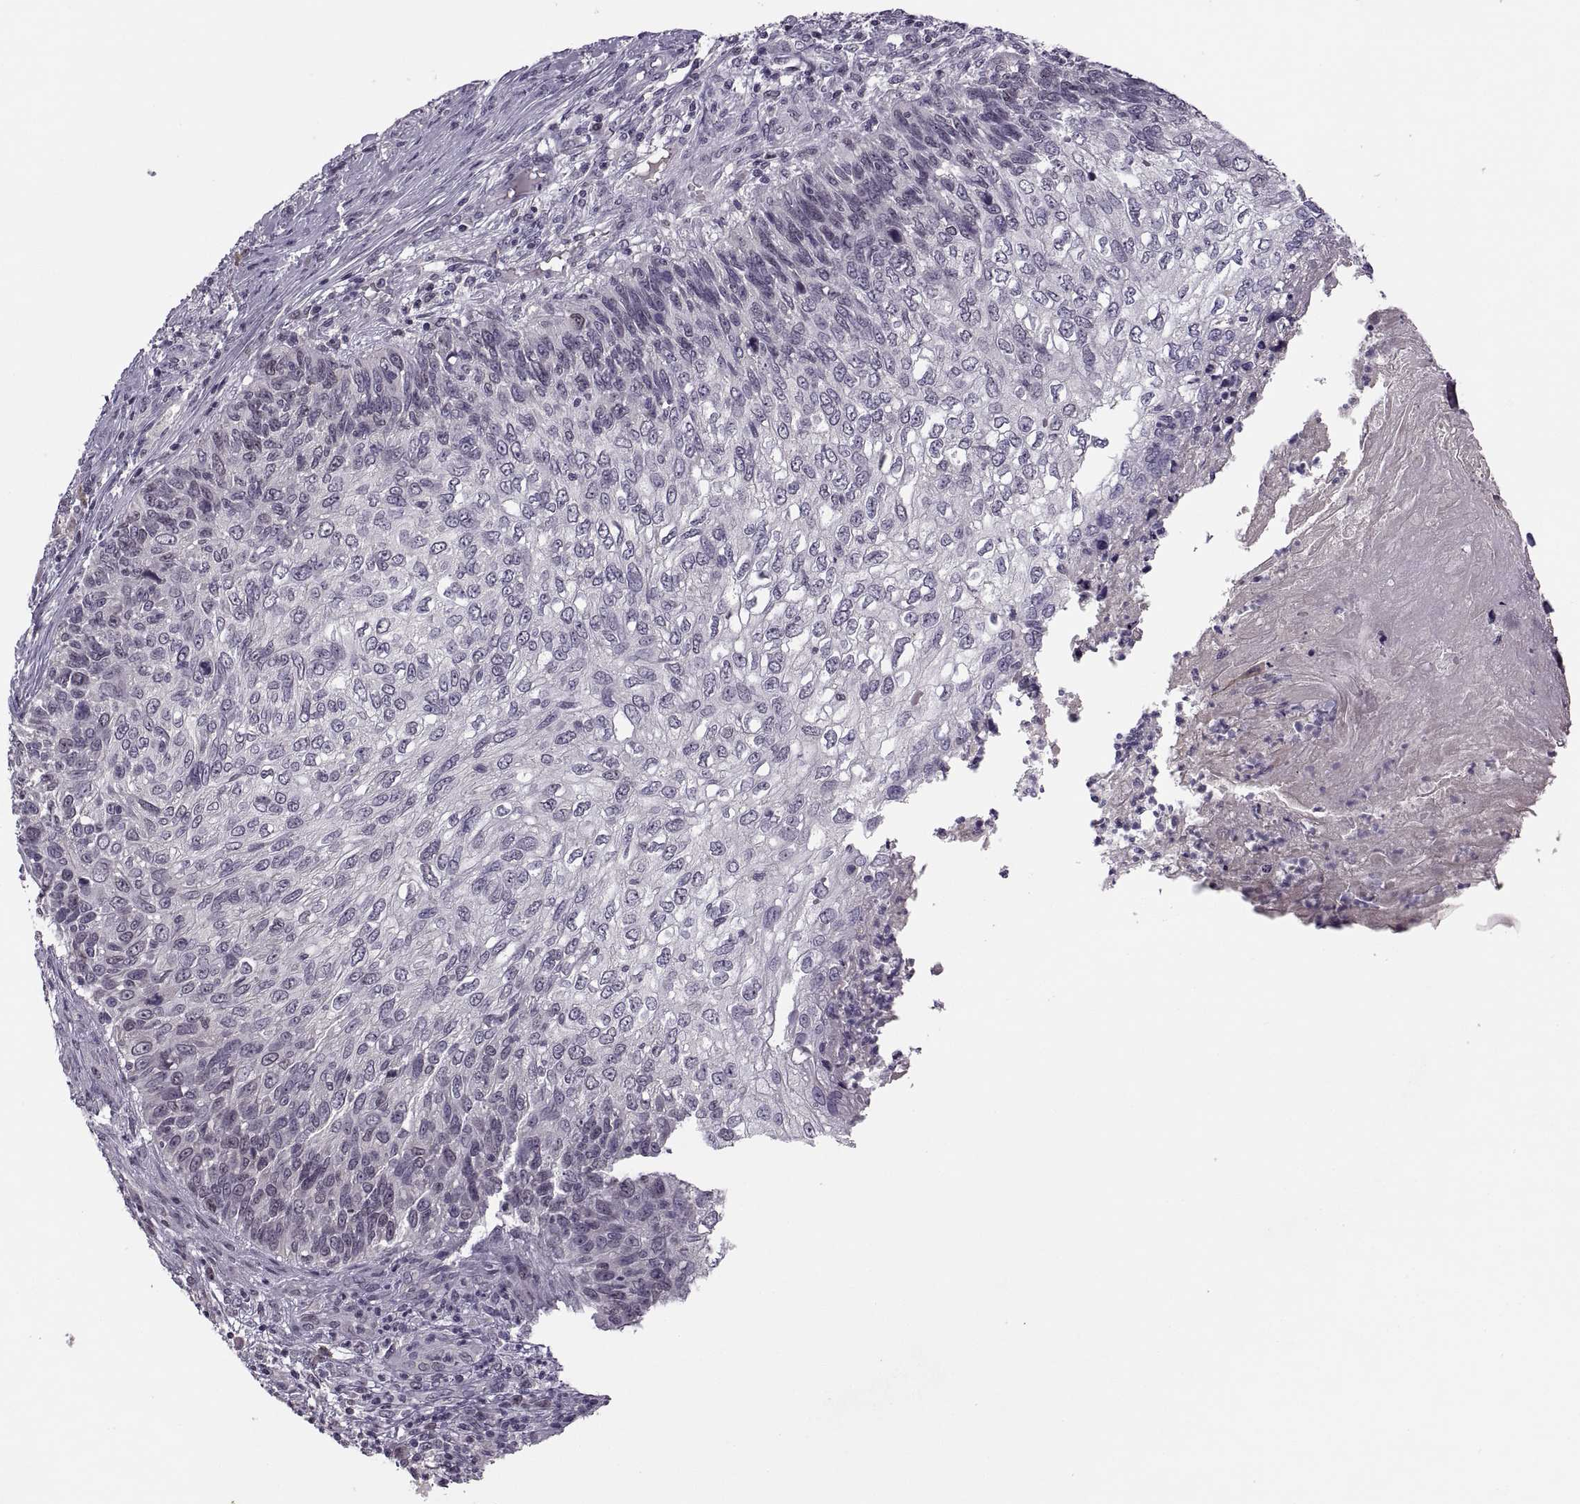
{"staining": {"intensity": "negative", "quantity": "none", "location": "none"}, "tissue": "skin cancer", "cell_type": "Tumor cells", "image_type": "cancer", "snomed": [{"axis": "morphology", "description": "Squamous cell carcinoma, NOS"}, {"axis": "topography", "description": "Skin"}], "caption": "There is no significant staining in tumor cells of skin cancer (squamous cell carcinoma).", "gene": "CACNA1F", "patient": {"sex": "male", "age": 92}}